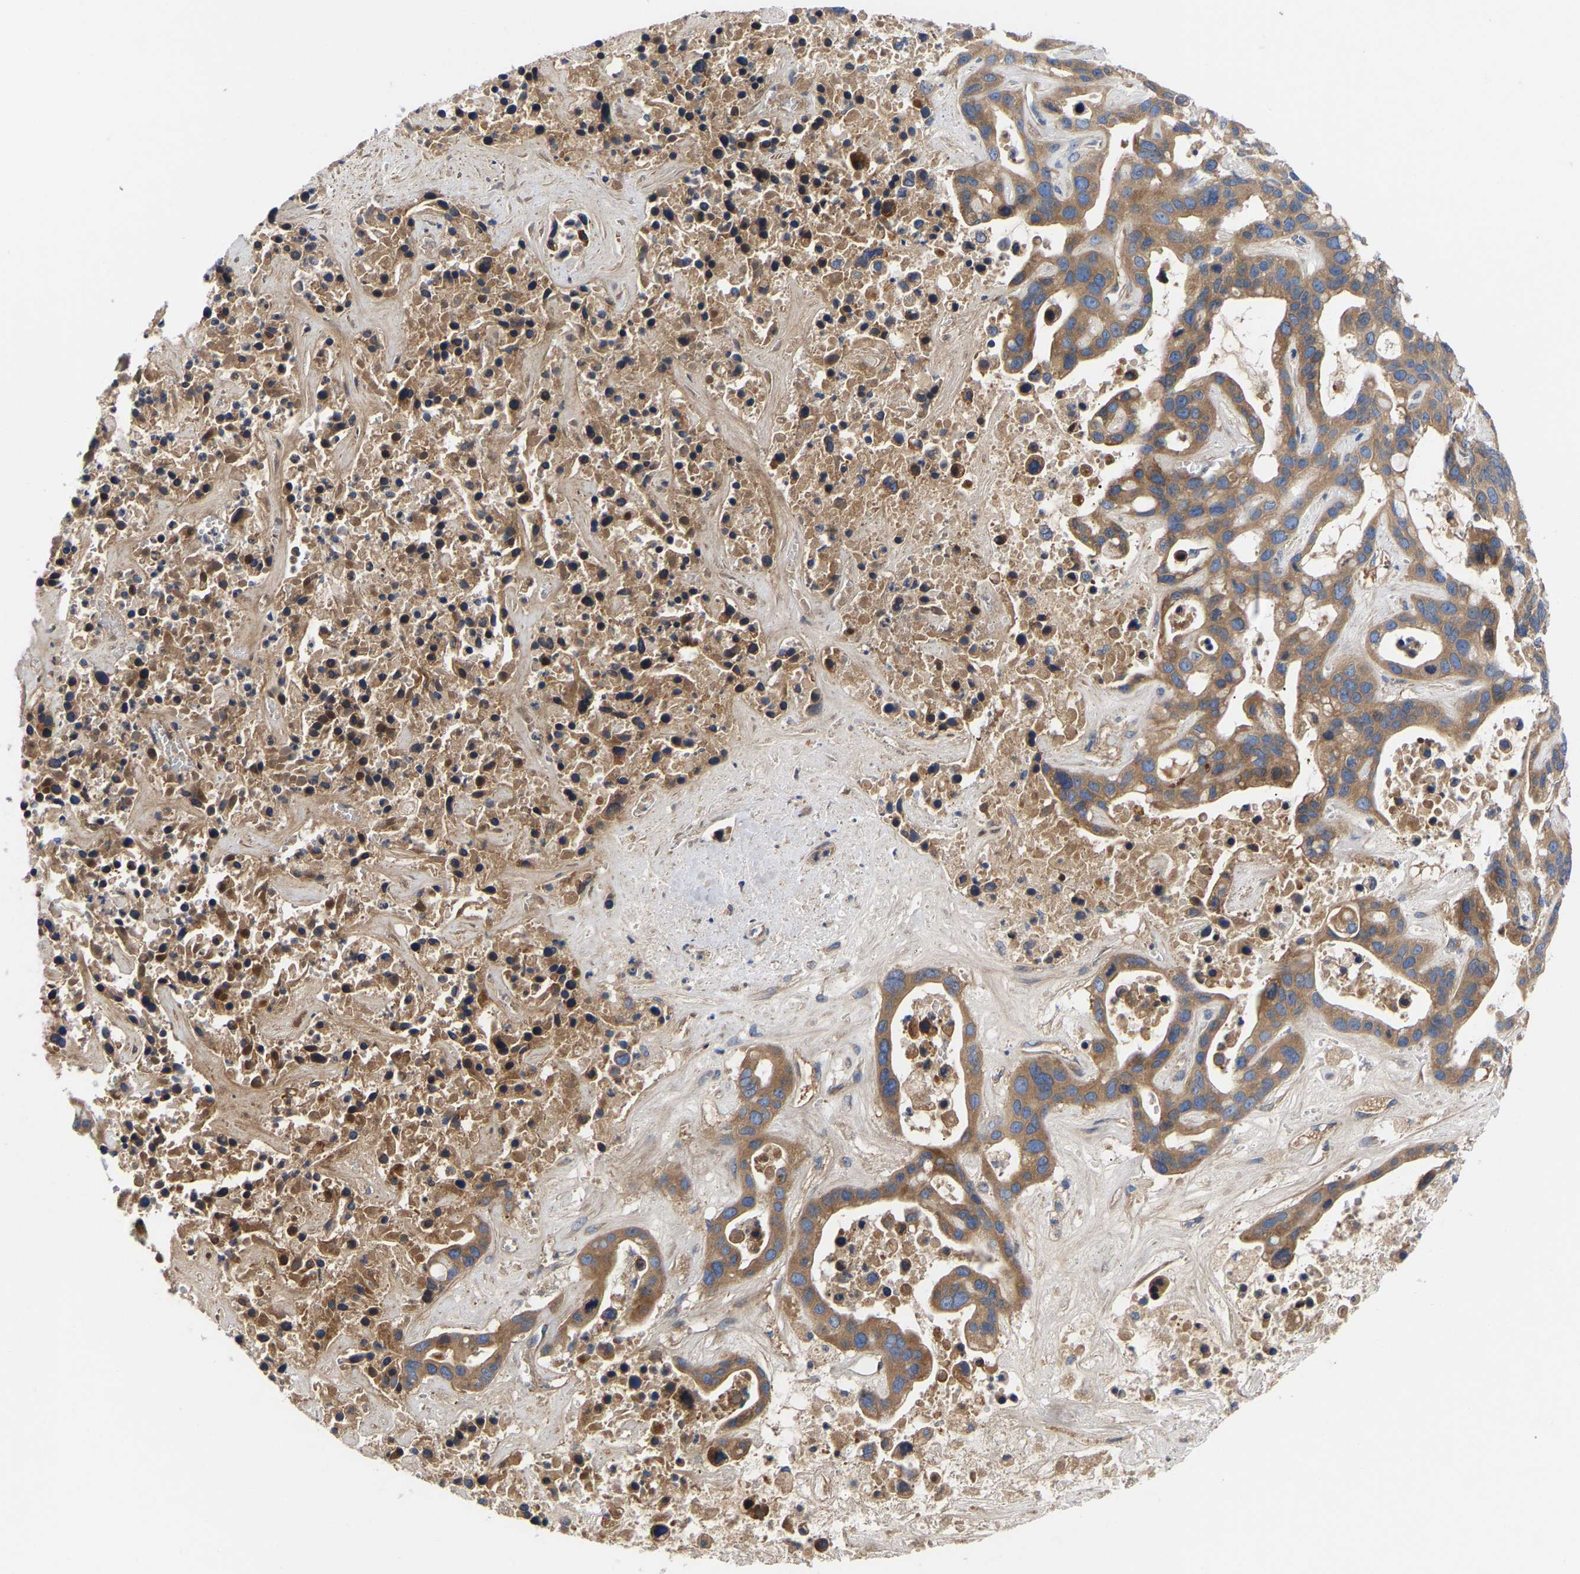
{"staining": {"intensity": "moderate", "quantity": ">75%", "location": "cytoplasmic/membranous"}, "tissue": "liver cancer", "cell_type": "Tumor cells", "image_type": "cancer", "snomed": [{"axis": "morphology", "description": "Cholangiocarcinoma"}, {"axis": "topography", "description": "Liver"}], "caption": "About >75% of tumor cells in human cholangiocarcinoma (liver) display moderate cytoplasmic/membranous protein expression as visualized by brown immunohistochemical staining.", "gene": "AIMP2", "patient": {"sex": "female", "age": 65}}